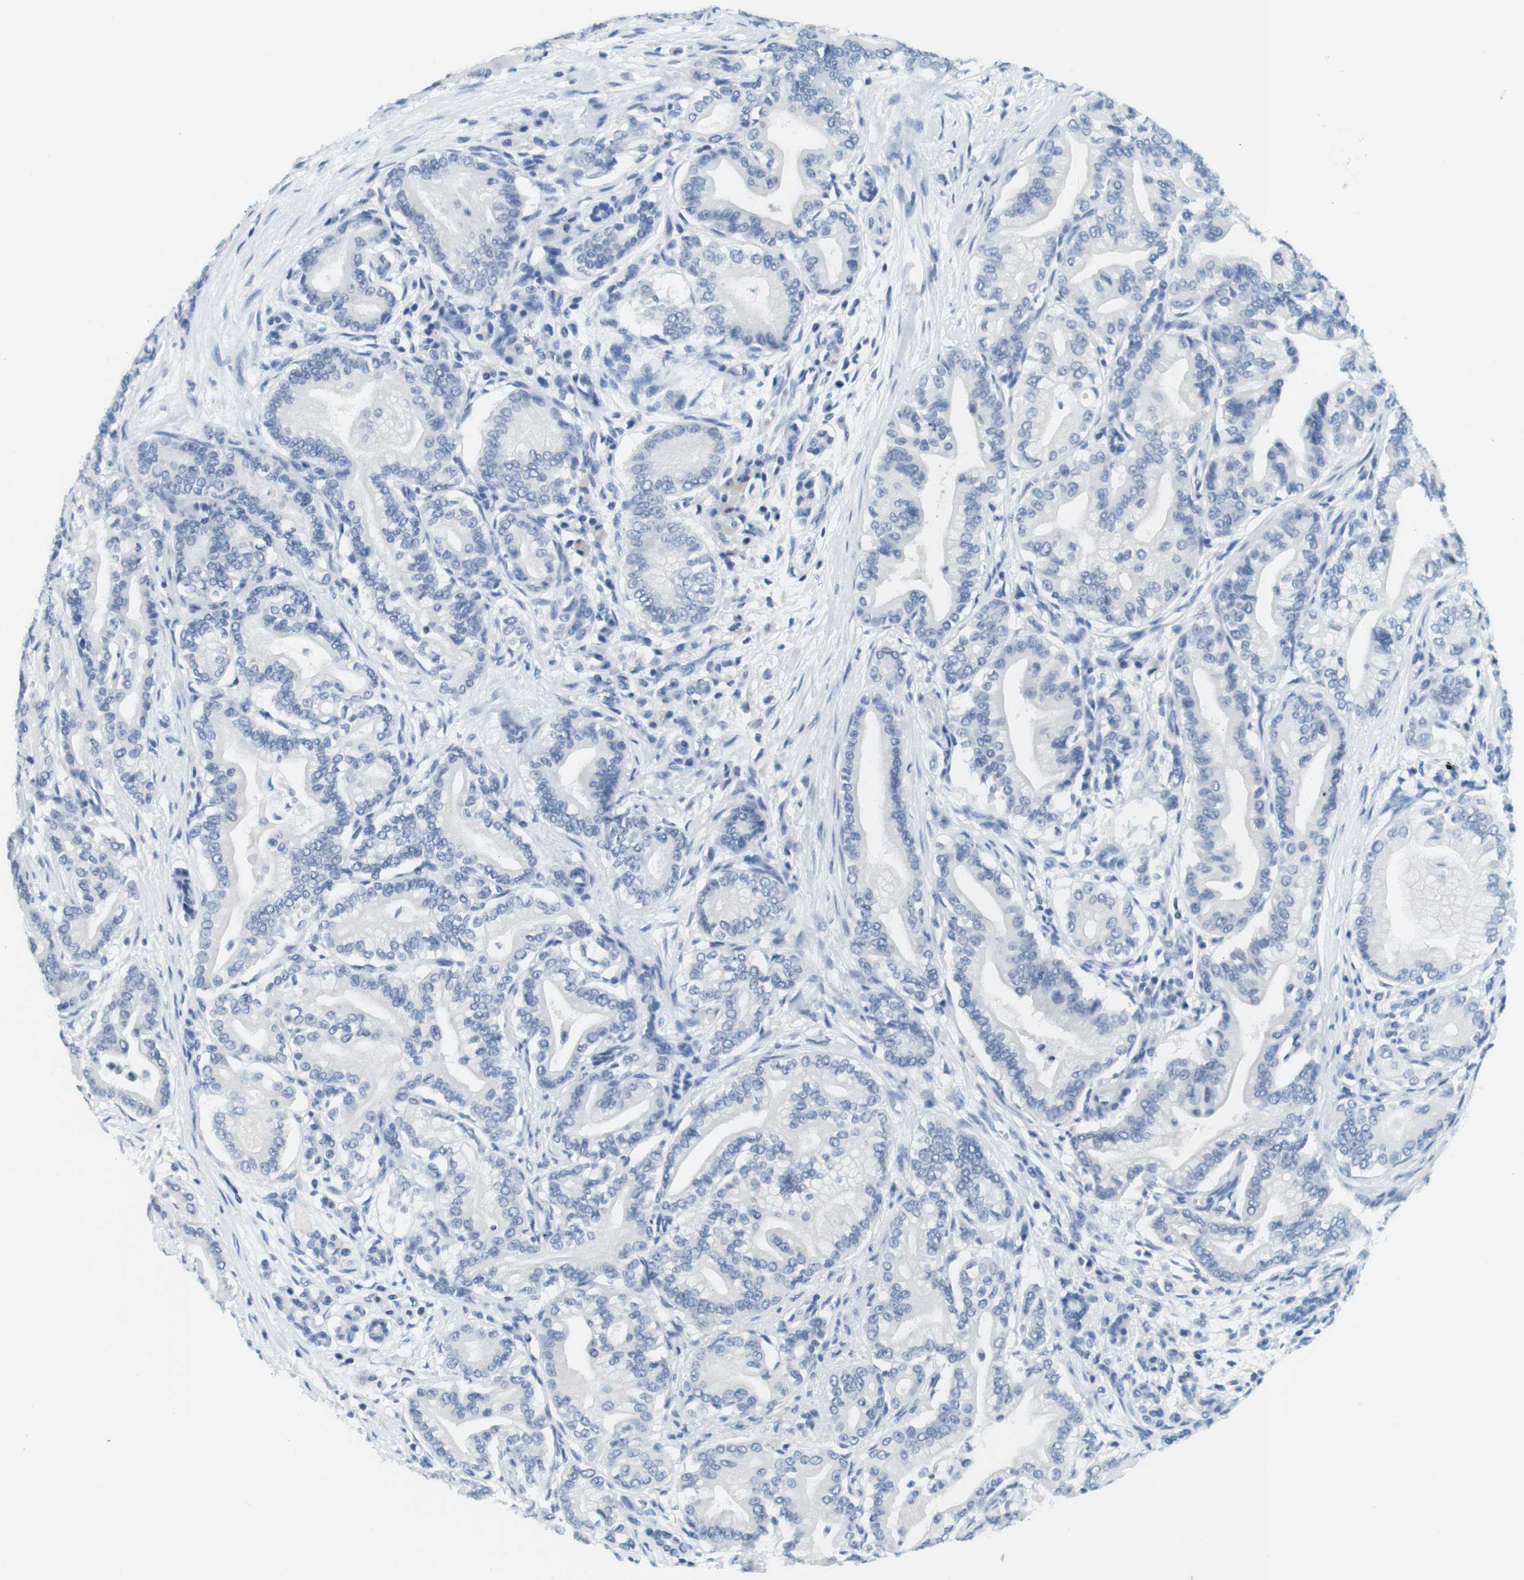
{"staining": {"intensity": "negative", "quantity": "none", "location": "none"}, "tissue": "pancreatic cancer", "cell_type": "Tumor cells", "image_type": "cancer", "snomed": [{"axis": "morphology", "description": "Normal tissue, NOS"}, {"axis": "morphology", "description": "Adenocarcinoma, NOS"}, {"axis": "topography", "description": "Pancreas"}], "caption": "Immunohistochemical staining of pancreatic adenocarcinoma demonstrates no significant expression in tumor cells. The staining was performed using DAB (3,3'-diaminobenzidine) to visualize the protein expression in brown, while the nuclei were stained in blue with hematoxylin (Magnification: 20x).", "gene": "CYP2C9", "patient": {"sex": "male", "age": 63}}